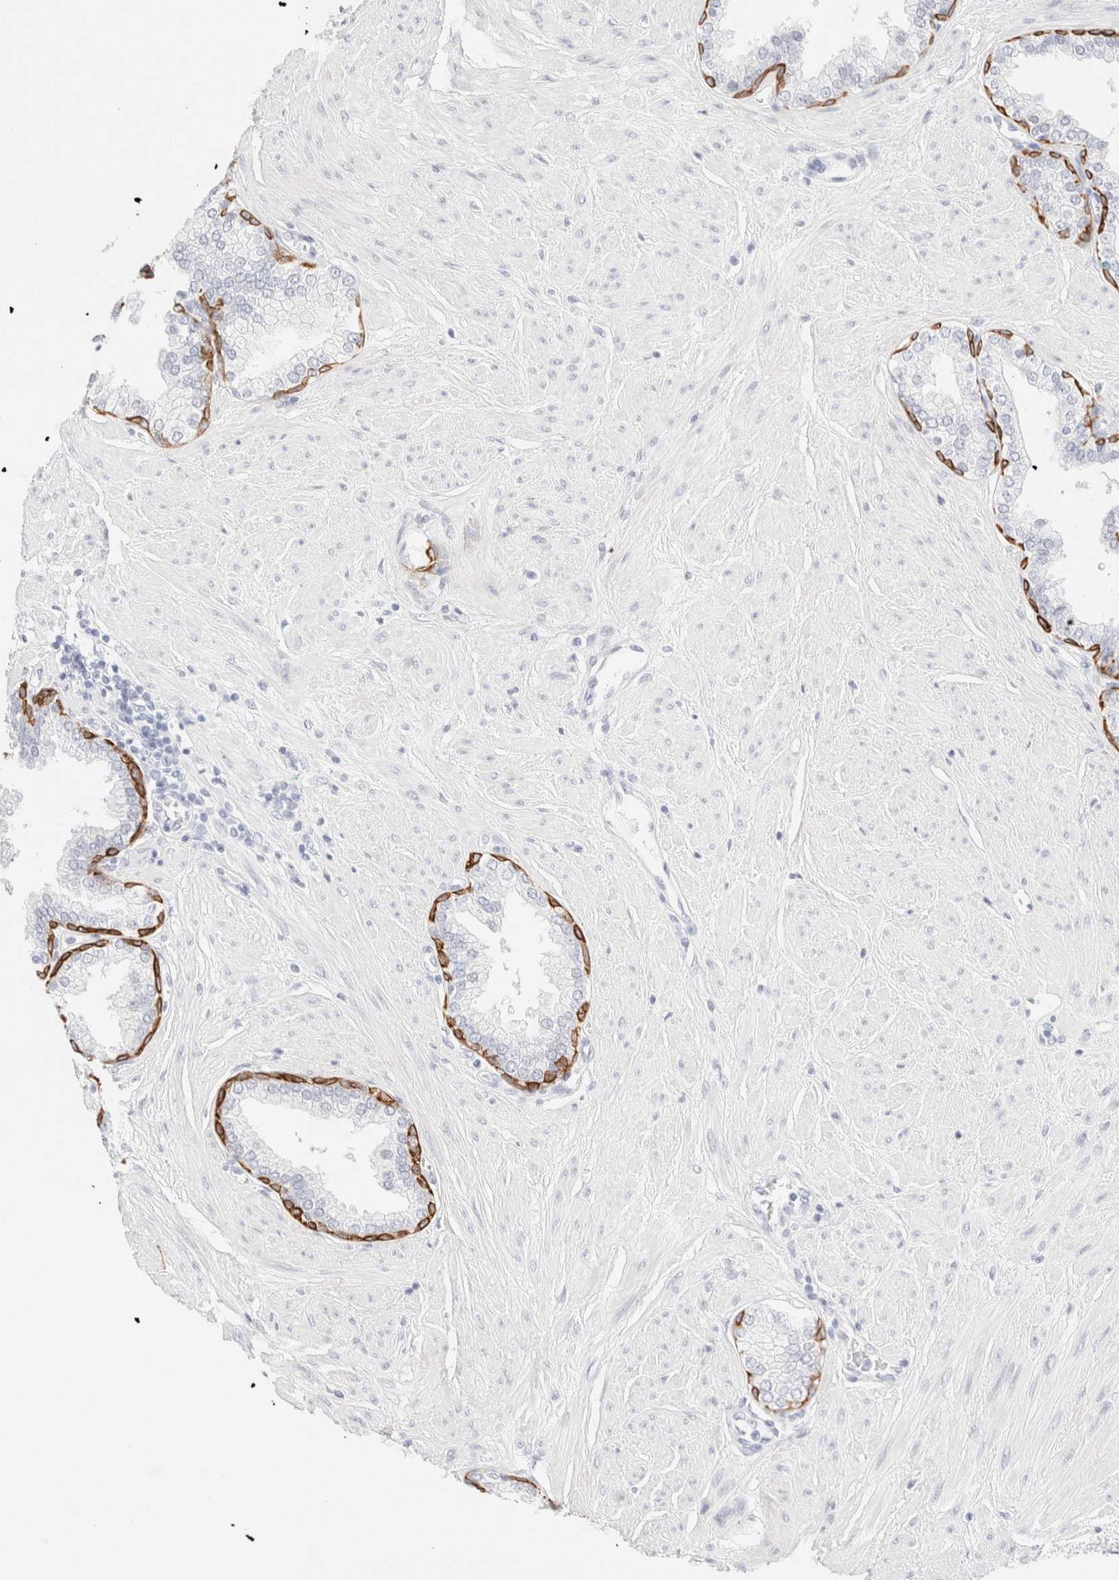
{"staining": {"intensity": "strong", "quantity": "<25%", "location": "cytoplasmic/membranous"}, "tissue": "prostate", "cell_type": "Glandular cells", "image_type": "normal", "snomed": [{"axis": "morphology", "description": "Normal tissue, NOS"}, {"axis": "topography", "description": "Prostate"}], "caption": "Protein staining of unremarkable prostate exhibits strong cytoplasmic/membranous staining in approximately <25% of glandular cells.", "gene": "KRT15", "patient": {"sex": "male", "age": 51}}